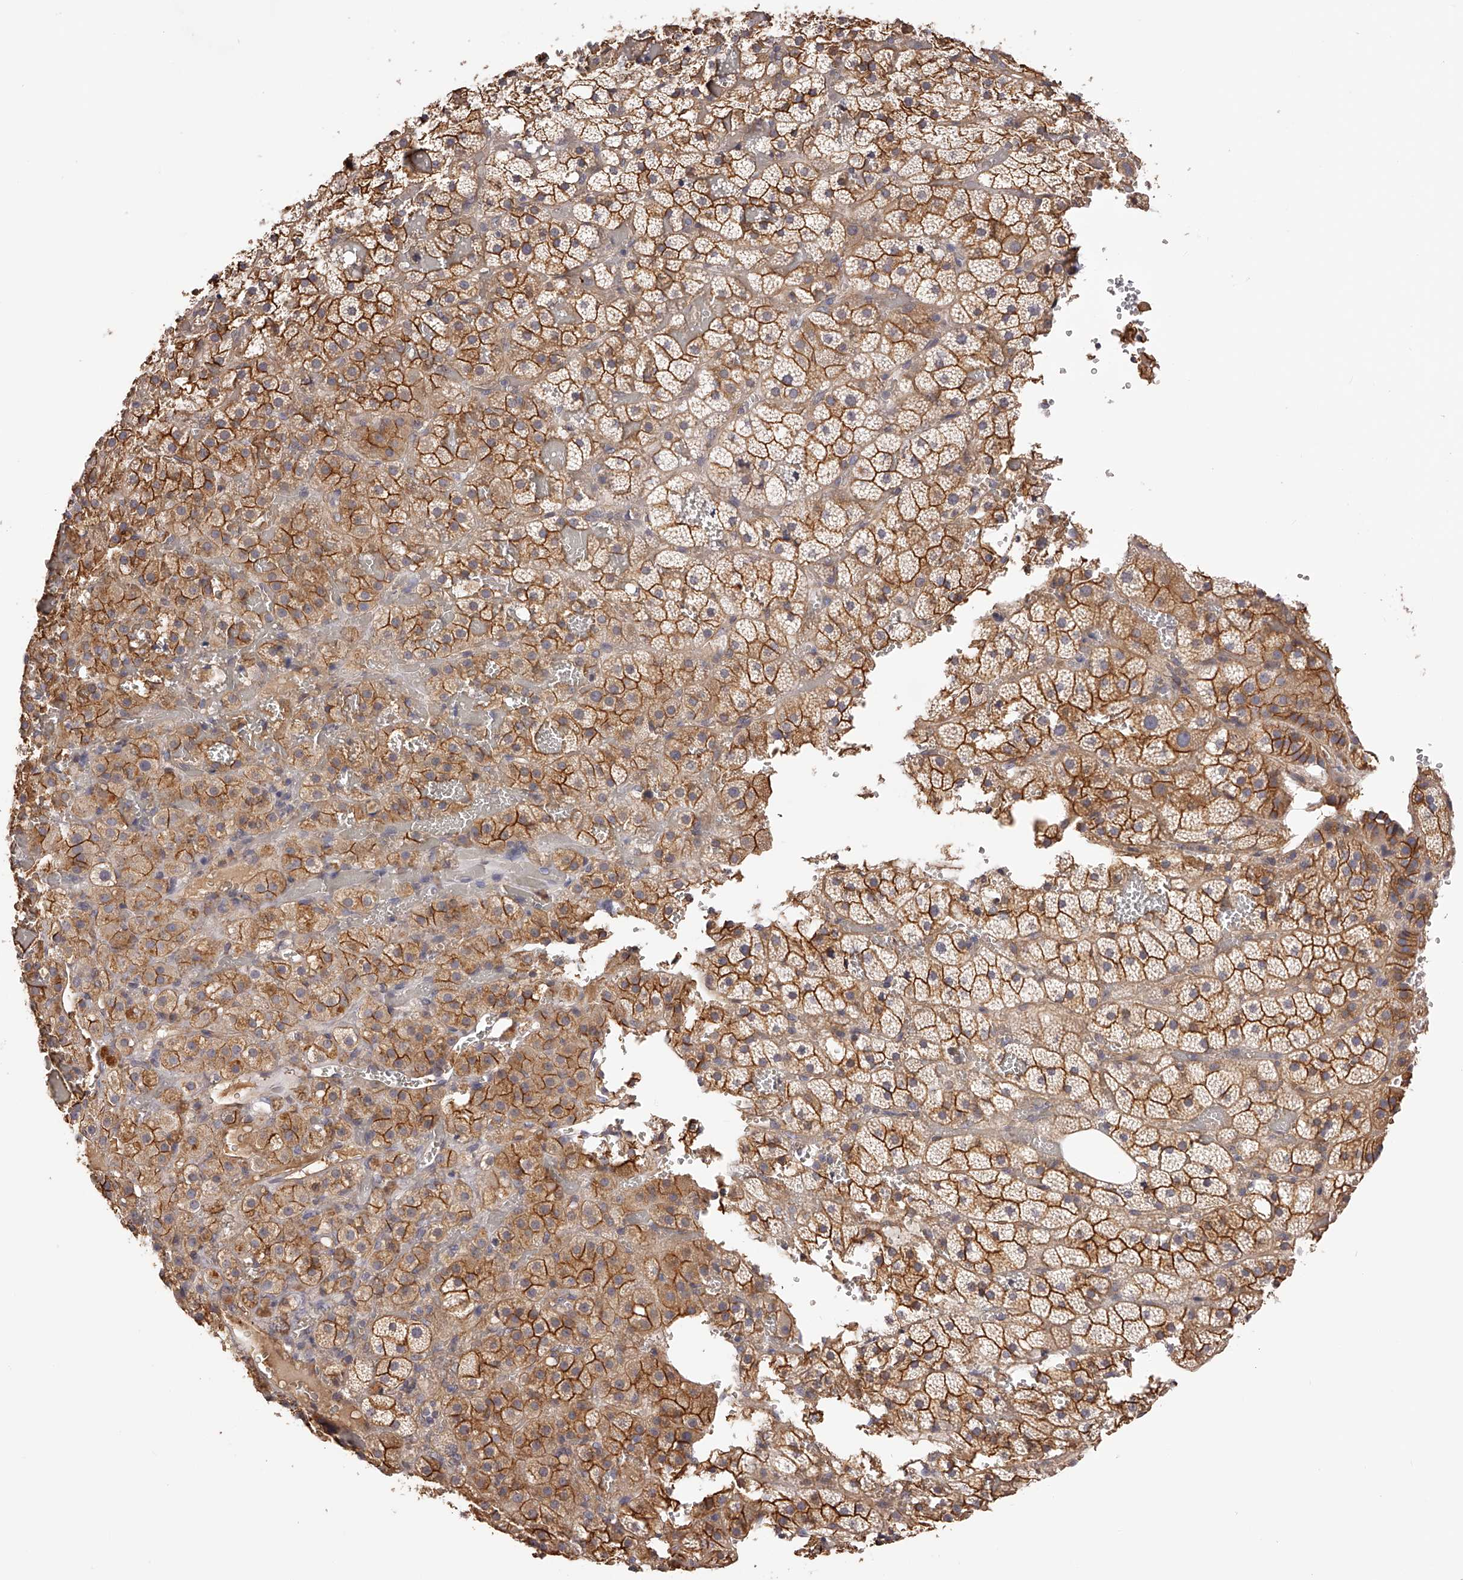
{"staining": {"intensity": "moderate", "quantity": ">75%", "location": "cytoplasmic/membranous"}, "tissue": "adrenal gland", "cell_type": "Glandular cells", "image_type": "normal", "snomed": [{"axis": "morphology", "description": "Normal tissue, NOS"}, {"axis": "topography", "description": "Adrenal gland"}], "caption": "Benign adrenal gland displays moderate cytoplasmic/membranous expression in about >75% of glandular cells, visualized by immunohistochemistry.", "gene": "LTV1", "patient": {"sex": "female", "age": 59}}